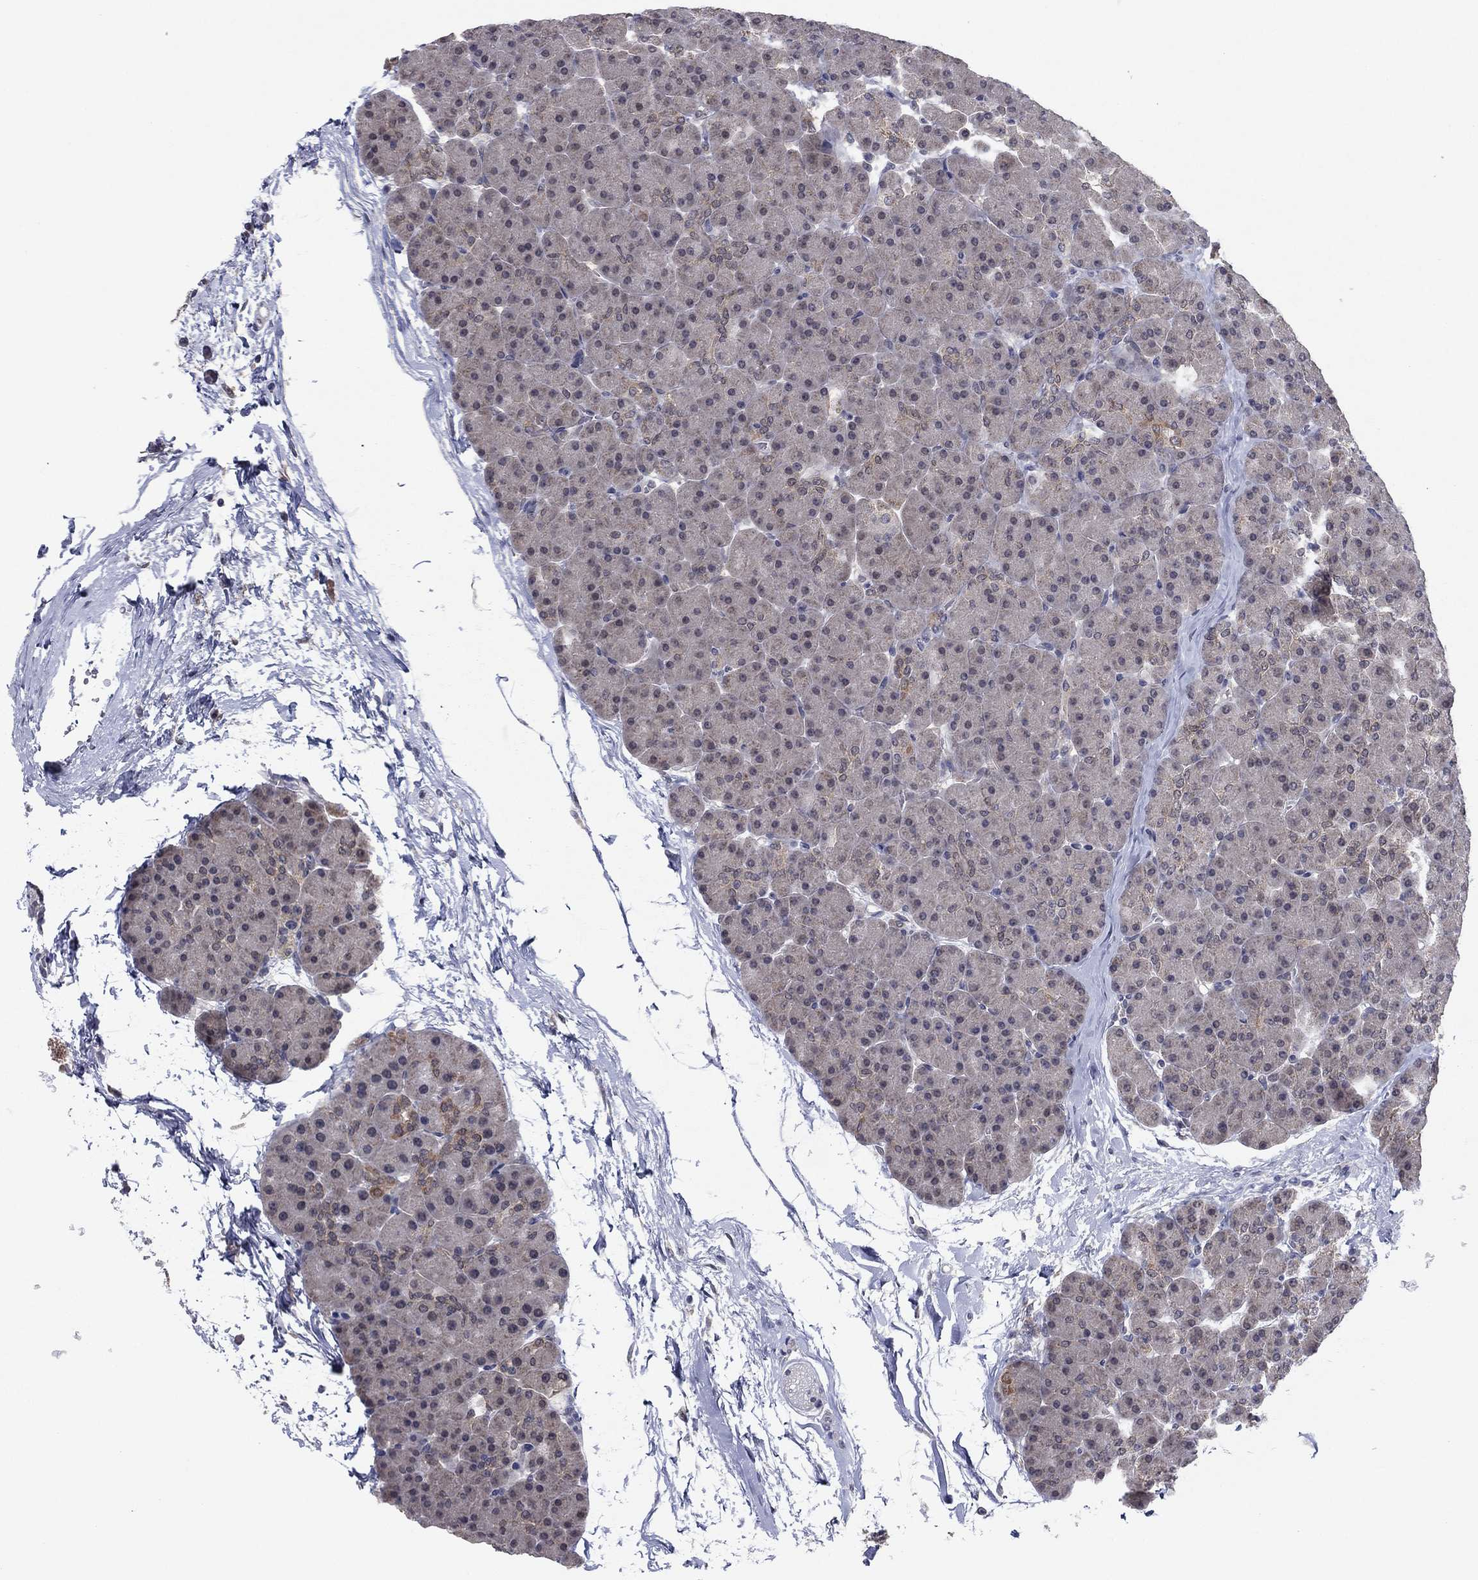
{"staining": {"intensity": "weak", "quantity": "<25%", "location": "cytoplasmic/membranous"}, "tissue": "pancreas", "cell_type": "Exocrine glandular cells", "image_type": "normal", "snomed": [{"axis": "morphology", "description": "Normal tissue, NOS"}, {"axis": "topography", "description": "Pancreas"}], "caption": "This is a histopathology image of IHC staining of unremarkable pancreas, which shows no positivity in exocrine glandular cells. (Brightfield microscopy of DAB immunohistochemistry (IHC) at high magnification).", "gene": "GRHPR", "patient": {"sex": "female", "age": 44}}